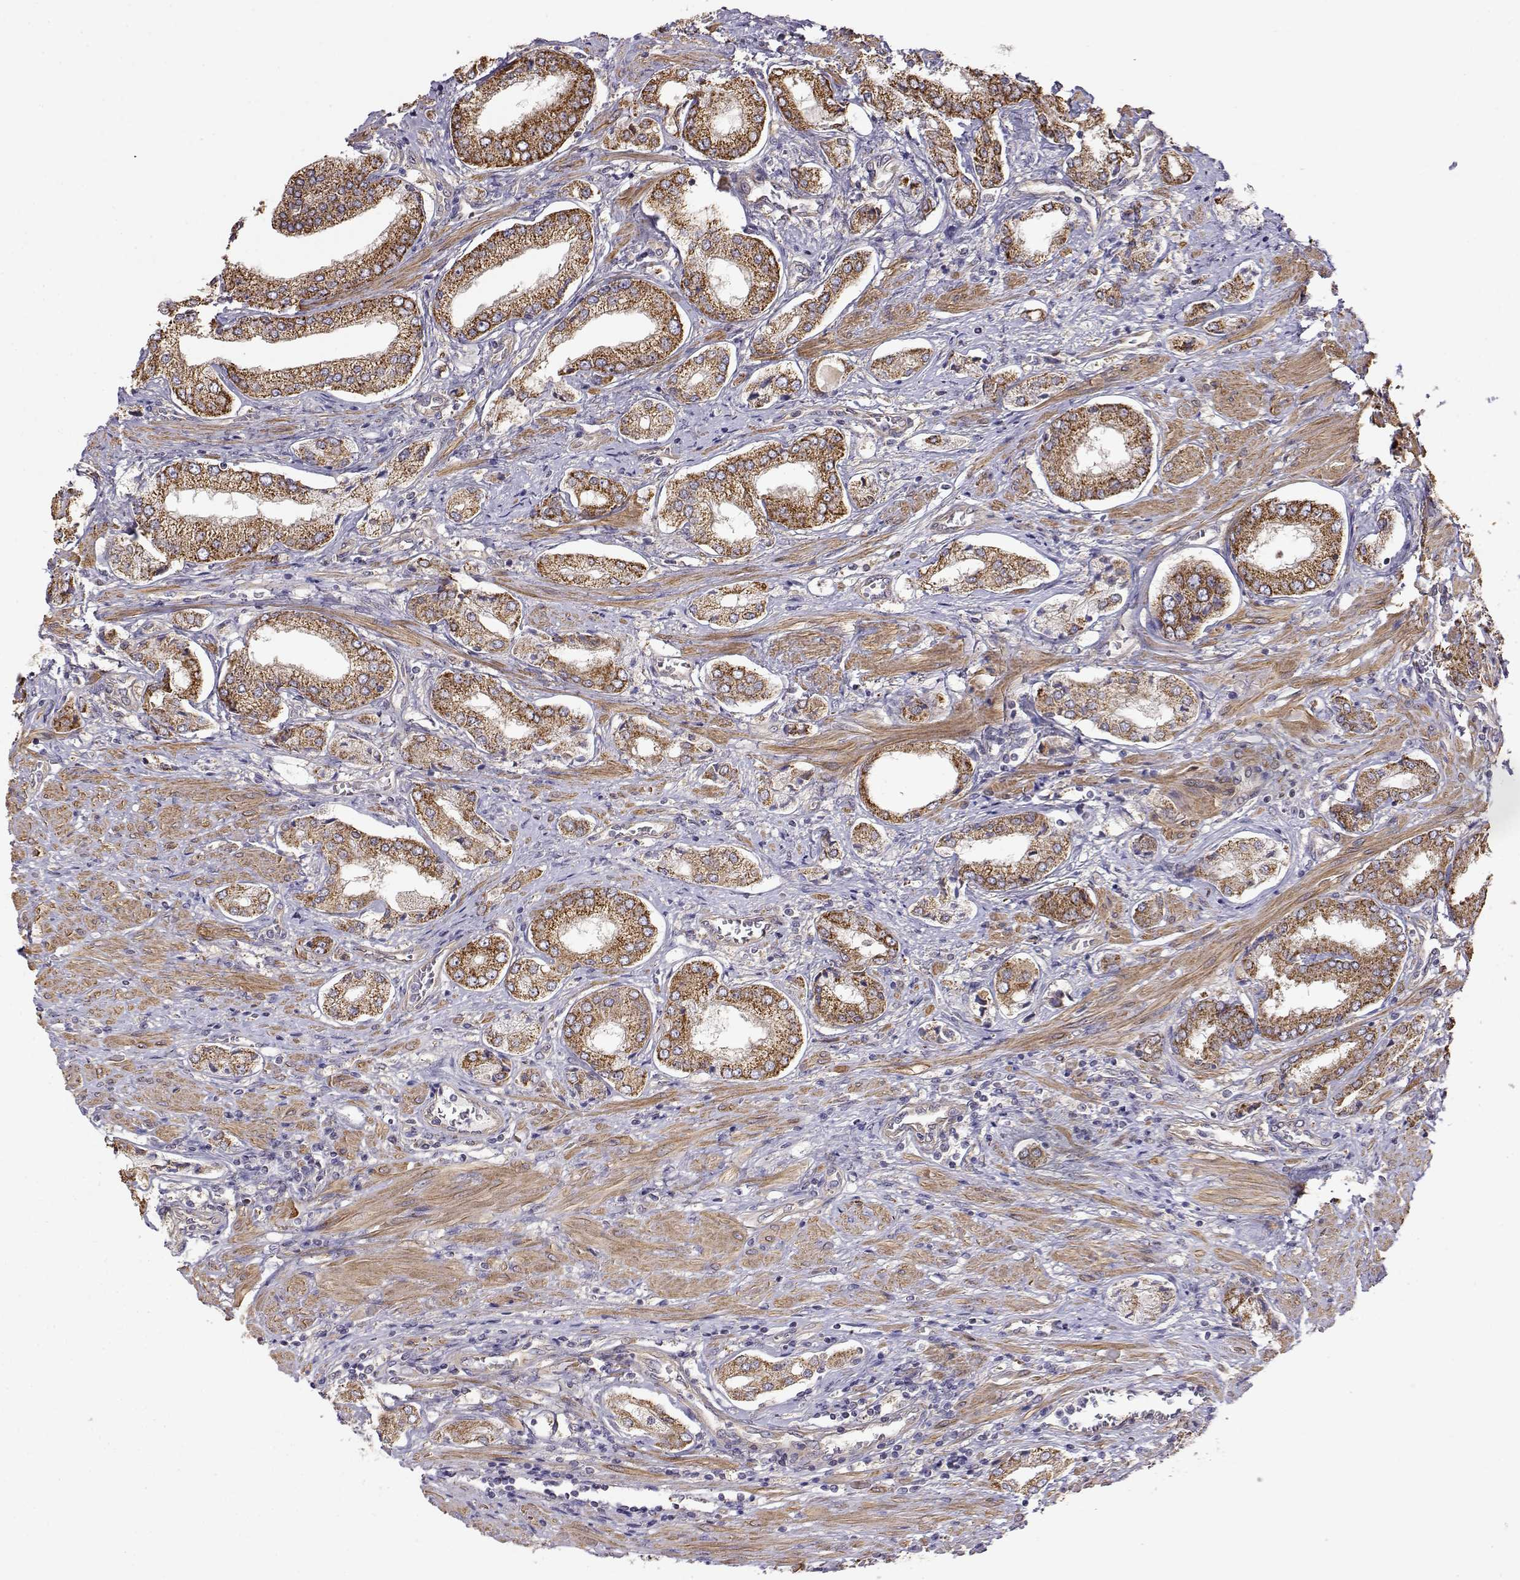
{"staining": {"intensity": "strong", "quantity": ">75%", "location": "cytoplasmic/membranous"}, "tissue": "prostate cancer", "cell_type": "Tumor cells", "image_type": "cancer", "snomed": [{"axis": "morphology", "description": "Adenocarcinoma, NOS"}, {"axis": "topography", "description": "Prostate"}], "caption": "Brown immunohistochemical staining in prostate cancer (adenocarcinoma) reveals strong cytoplasmic/membranous expression in approximately >75% of tumor cells. Ihc stains the protein of interest in brown and the nuclei are stained blue.", "gene": "PAIP1", "patient": {"sex": "male", "age": 63}}